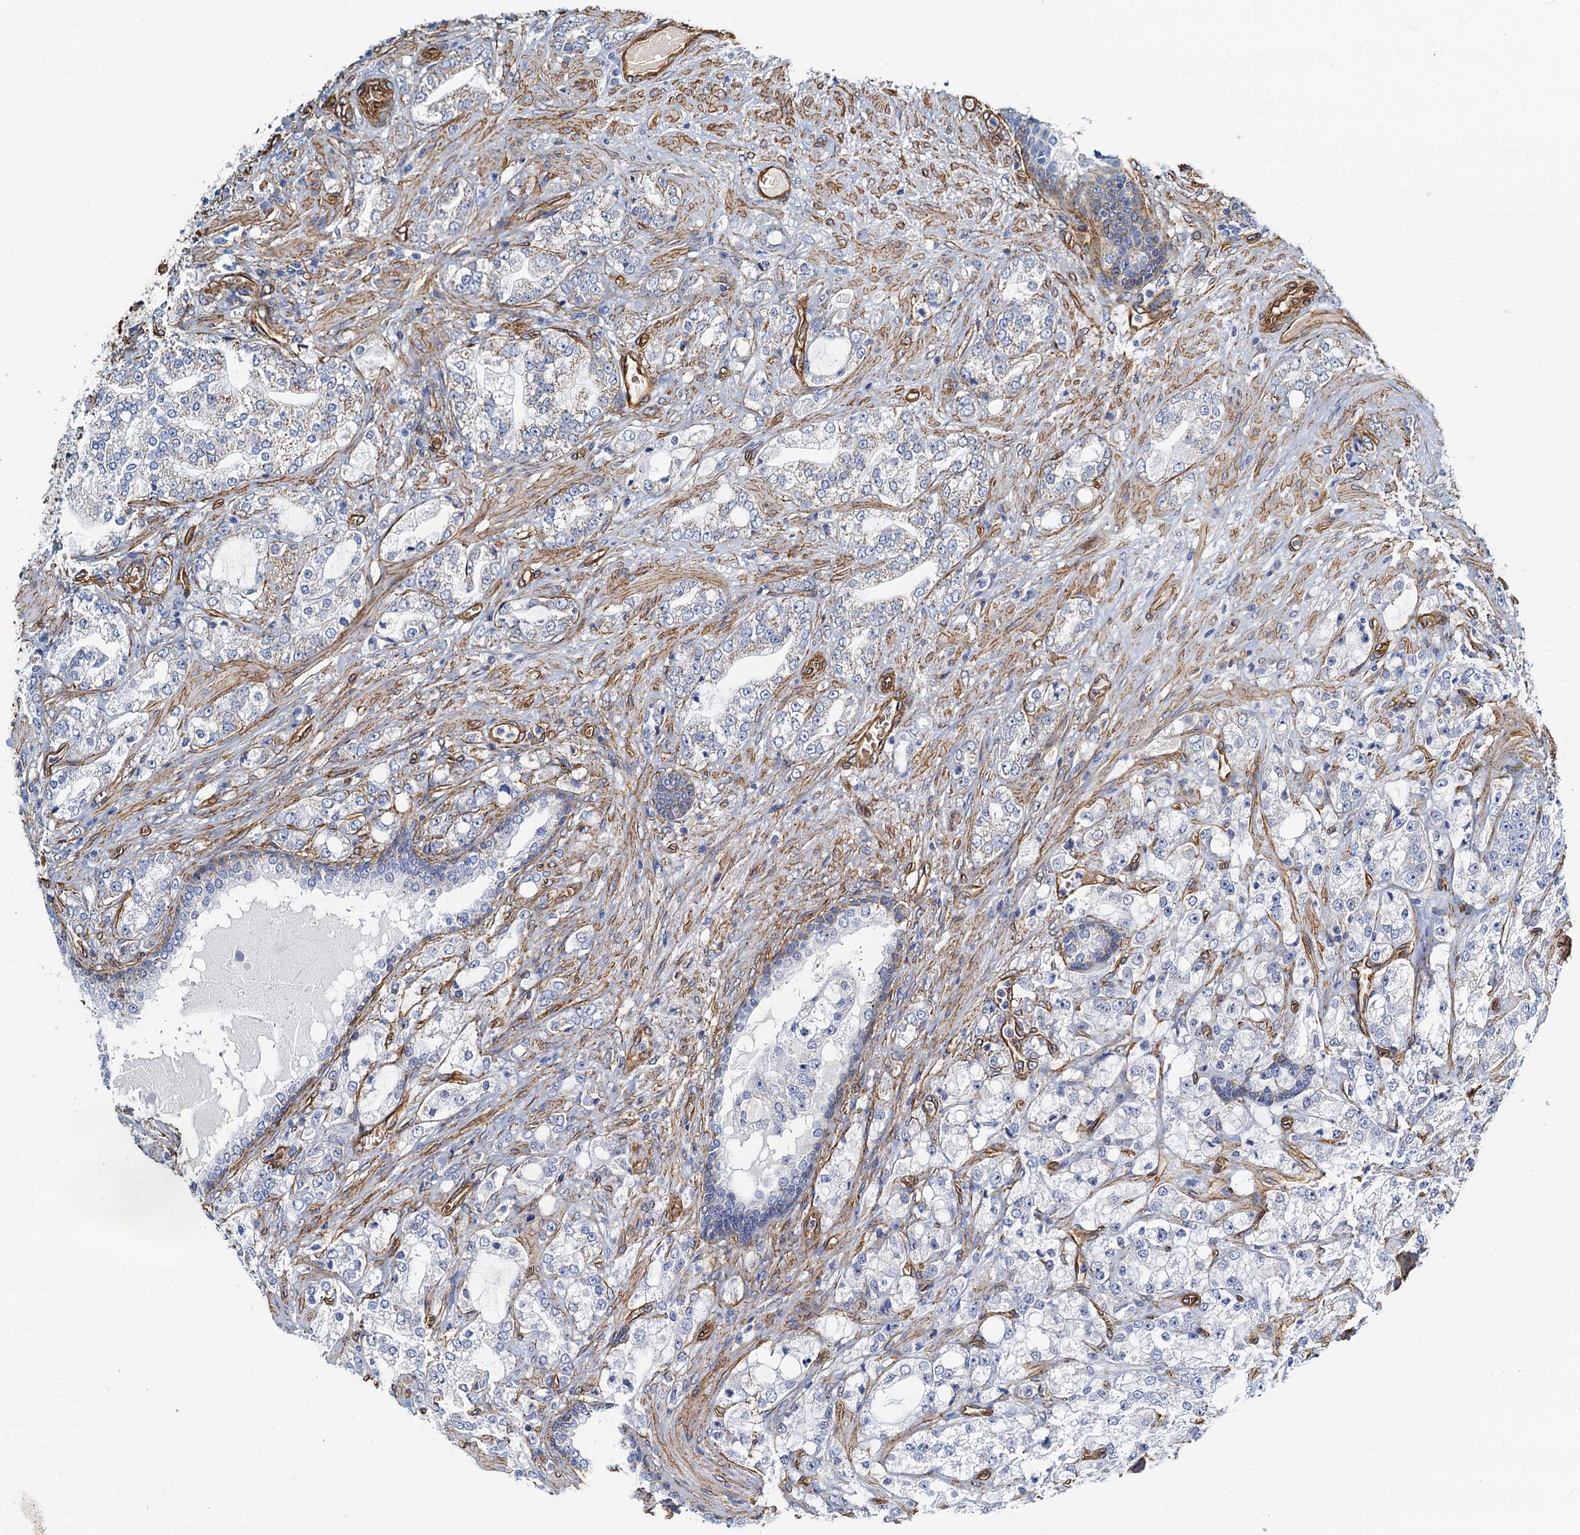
{"staining": {"intensity": "negative", "quantity": "none", "location": "none"}, "tissue": "prostate cancer", "cell_type": "Tumor cells", "image_type": "cancer", "snomed": [{"axis": "morphology", "description": "Adenocarcinoma, High grade"}, {"axis": "topography", "description": "Prostate"}], "caption": "Tumor cells show no significant positivity in prostate cancer.", "gene": "DGKG", "patient": {"sex": "male", "age": 64}}